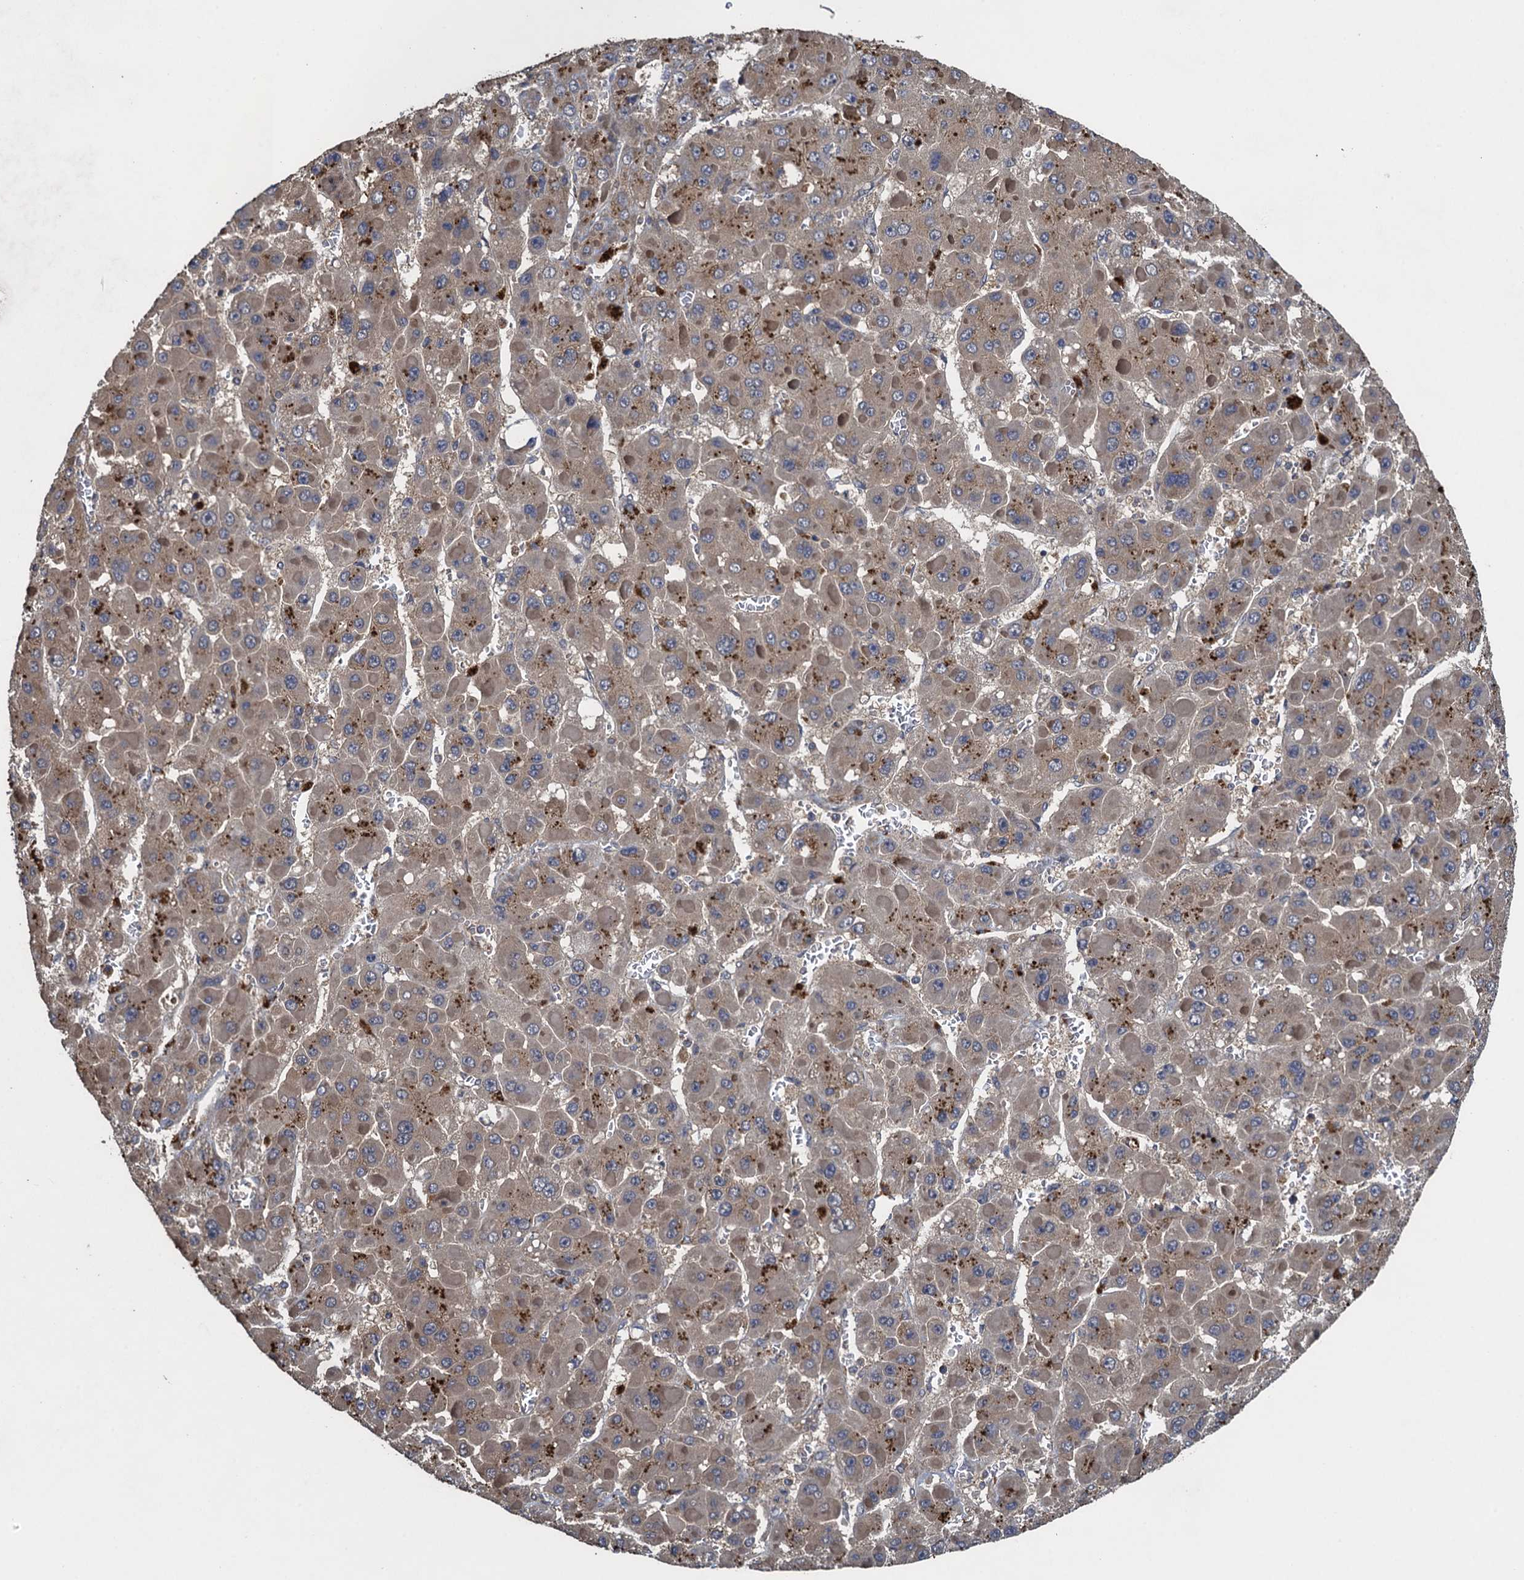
{"staining": {"intensity": "moderate", "quantity": "25%-75%", "location": "cytoplasmic/membranous"}, "tissue": "liver cancer", "cell_type": "Tumor cells", "image_type": "cancer", "snomed": [{"axis": "morphology", "description": "Carcinoma, Hepatocellular, NOS"}, {"axis": "topography", "description": "Liver"}], "caption": "A high-resolution photomicrograph shows IHC staining of liver cancer (hepatocellular carcinoma), which shows moderate cytoplasmic/membranous staining in approximately 25%-75% of tumor cells.", "gene": "CNTN5", "patient": {"sex": "female", "age": 73}}